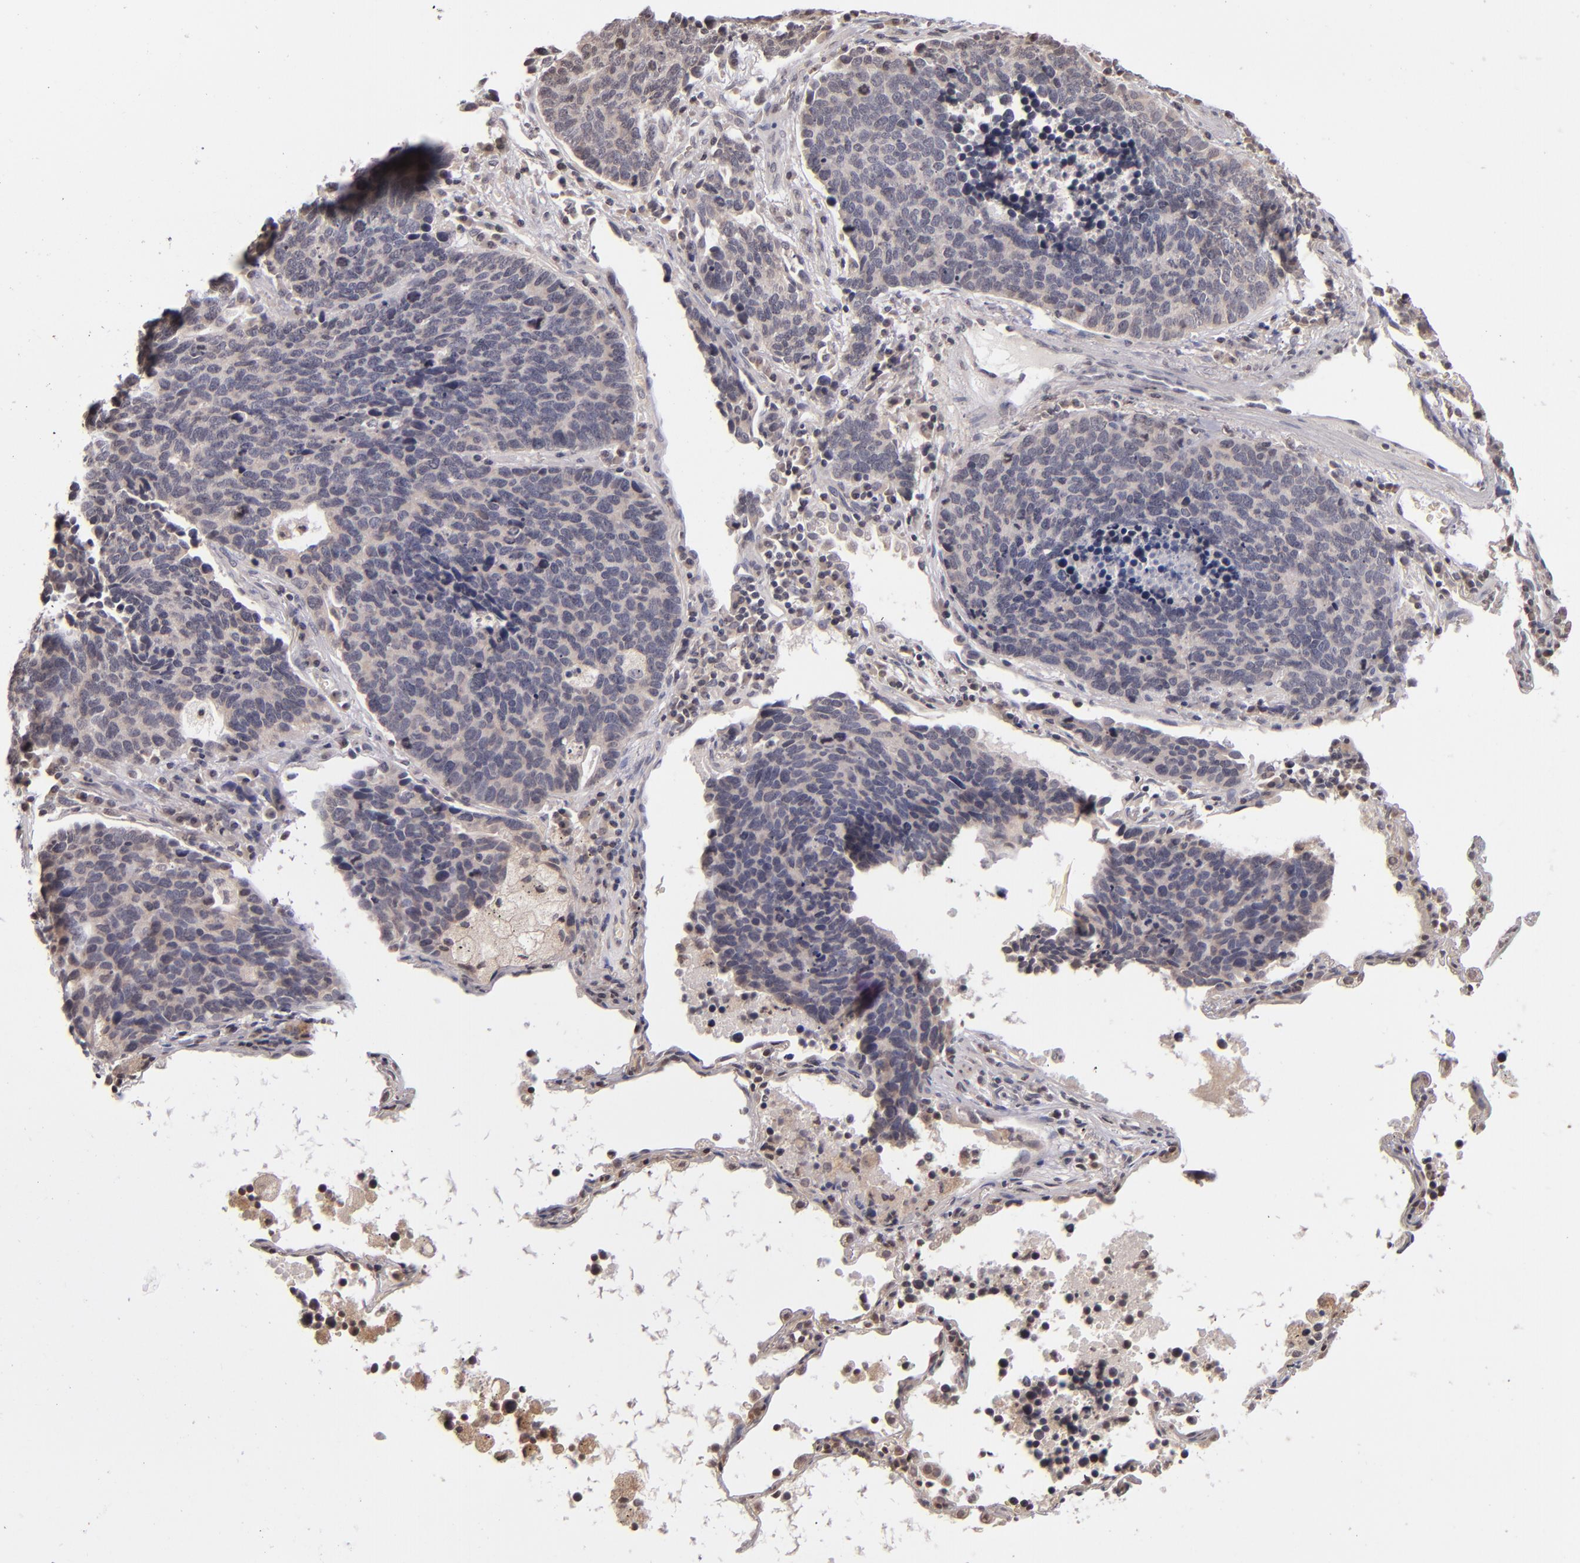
{"staining": {"intensity": "negative", "quantity": "none", "location": "none"}, "tissue": "lung cancer", "cell_type": "Tumor cells", "image_type": "cancer", "snomed": [{"axis": "morphology", "description": "Neoplasm, malignant, NOS"}, {"axis": "topography", "description": "Lung"}], "caption": "Lung cancer stained for a protein using immunohistochemistry demonstrates no positivity tumor cells.", "gene": "TSC2", "patient": {"sex": "female", "age": 75}}